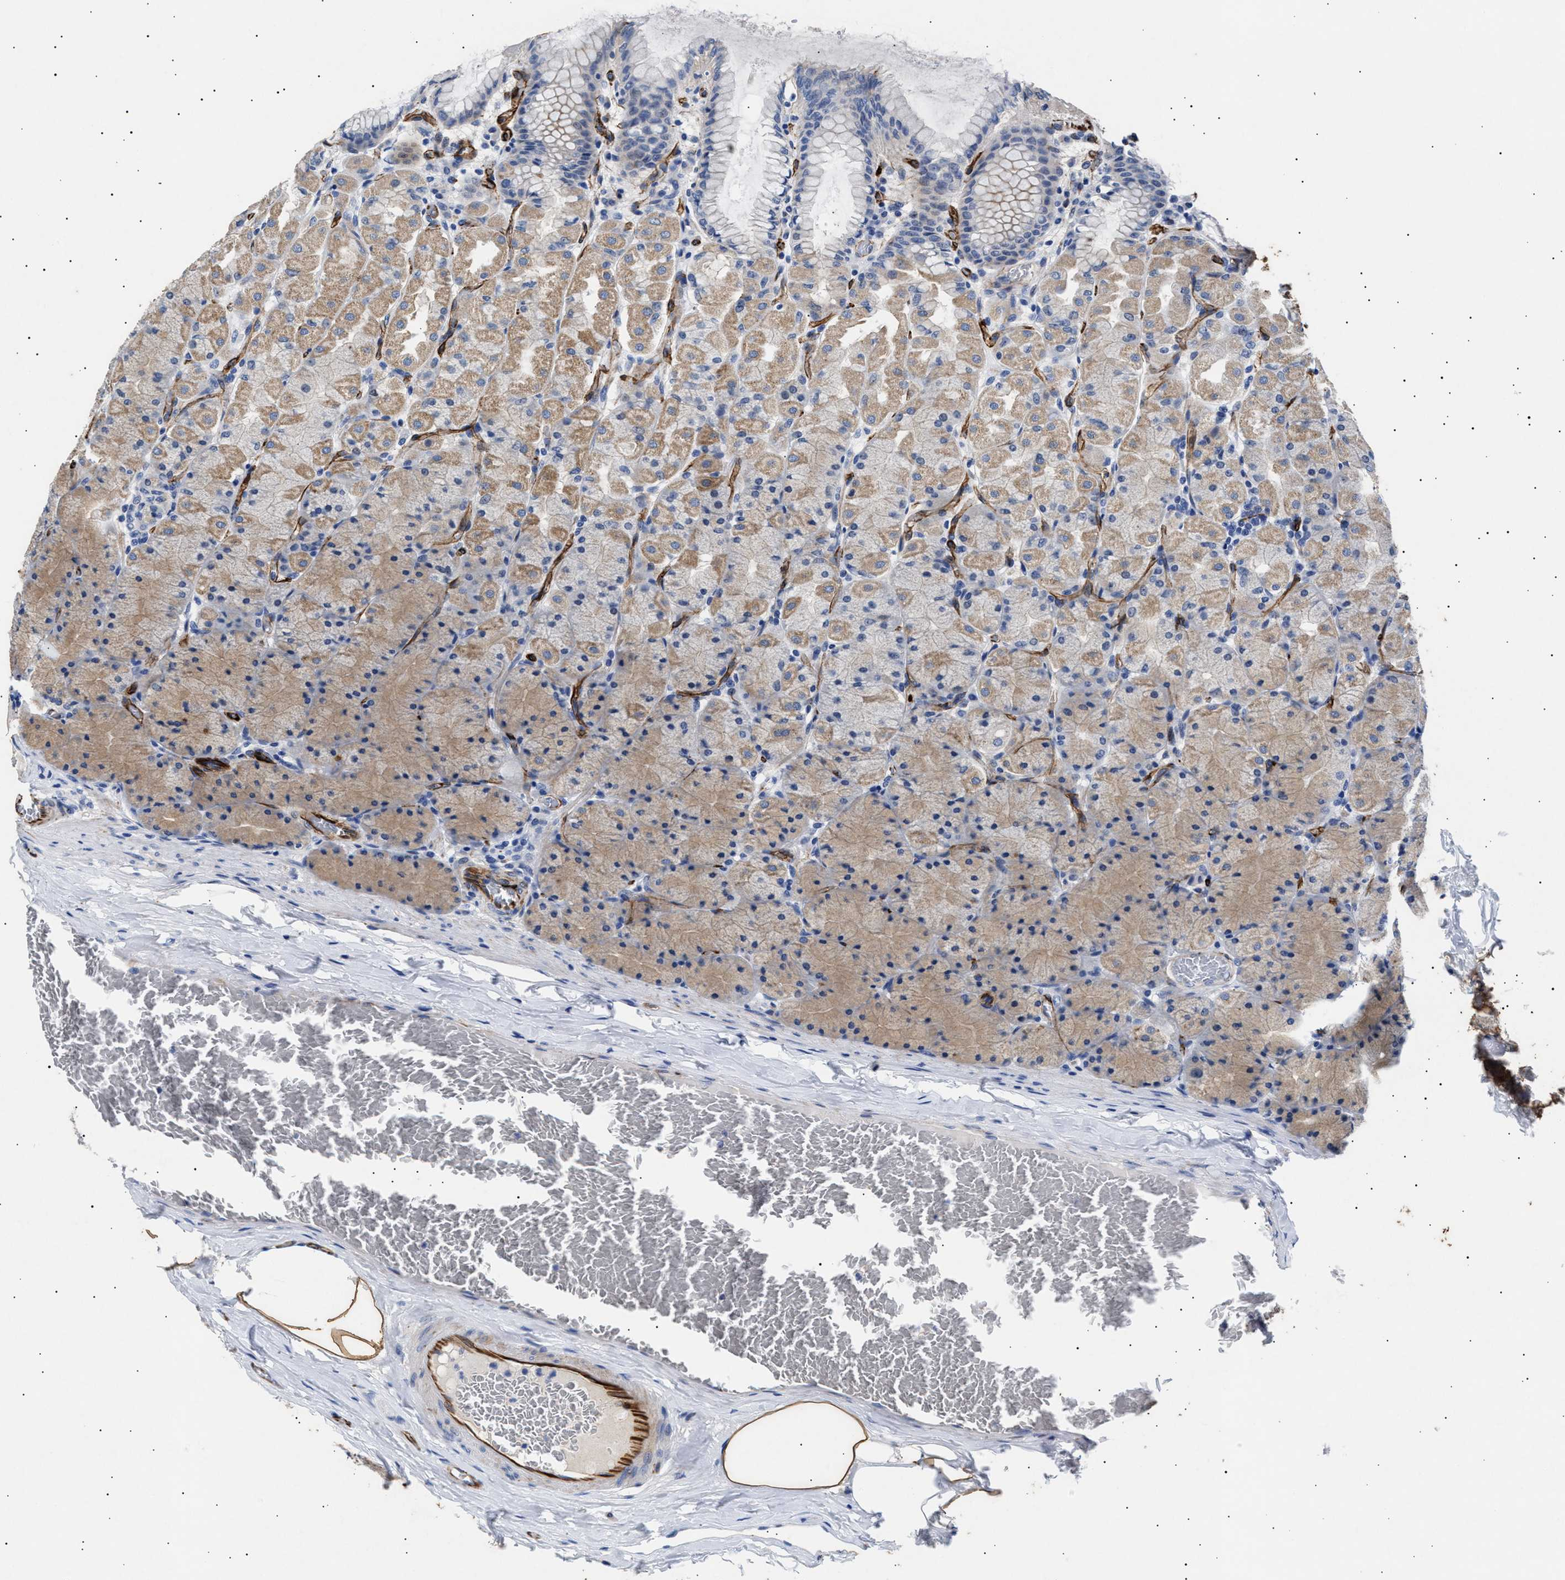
{"staining": {"intensity": "moderate", "quantity": "25%-75%", "location": "cytoplasmic/membranous"}, "tissue": "stomach", "cell_type": "Glandular cells", "image_type": "normal", "snomed": [{"axis": "morphology", "description": "Normal tissue, NOS"}, {"axis": "topography", "description": "Stomach, upper"}], "caption": "High-power microscopy captured an IHC image of normal stomach, revealing moderate cytoplasmic/membranous expression in approximately 25%-75% of glandular cells. Immunohistochemistry stains the protein of interest in brown and the nuclei are stained blue.", "gene": "OLFML2A", "patient": {"sex": "female", "age": 56}}